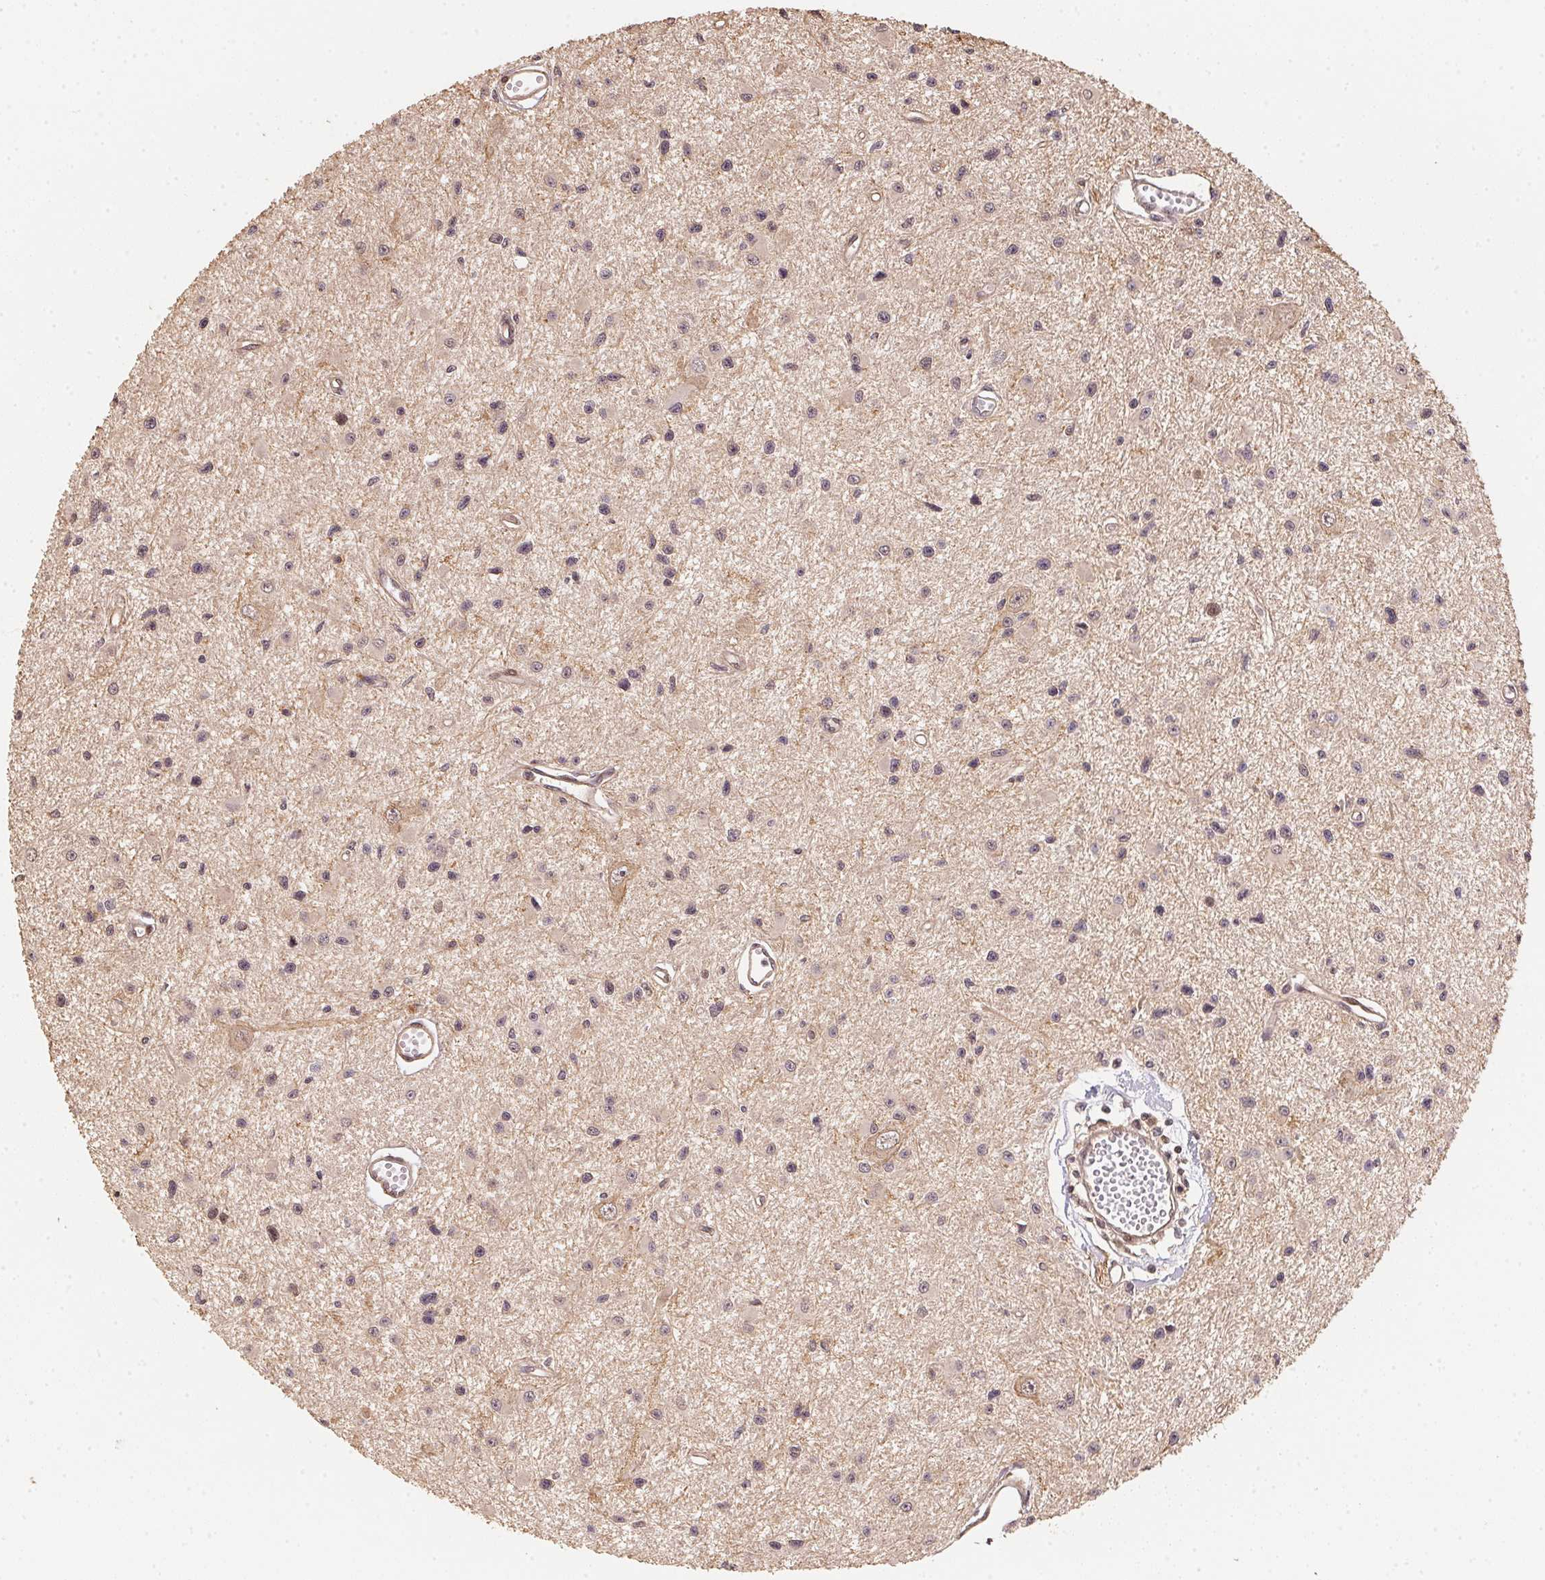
{"staining": {"intensity": "weak", "quantity": "<25%", "location": "nuclear"}, "tissue": "glioma", "cell_type": "Tumor cells", "image_type": "cancer", "snomed": [{"axis": "morphology", "description": "Glioma, malignant, High grade"}, {"axis": "topography", "description": "Brain"}], "caption": "DAB (3,3'-diaminobenzidine) immunohistochemical staining of malignant glioma (high-grade) reveals no significant positivity in tumor cells.", "gene": "TMEM222", "patient": {"sex": "male", "age": 54}}